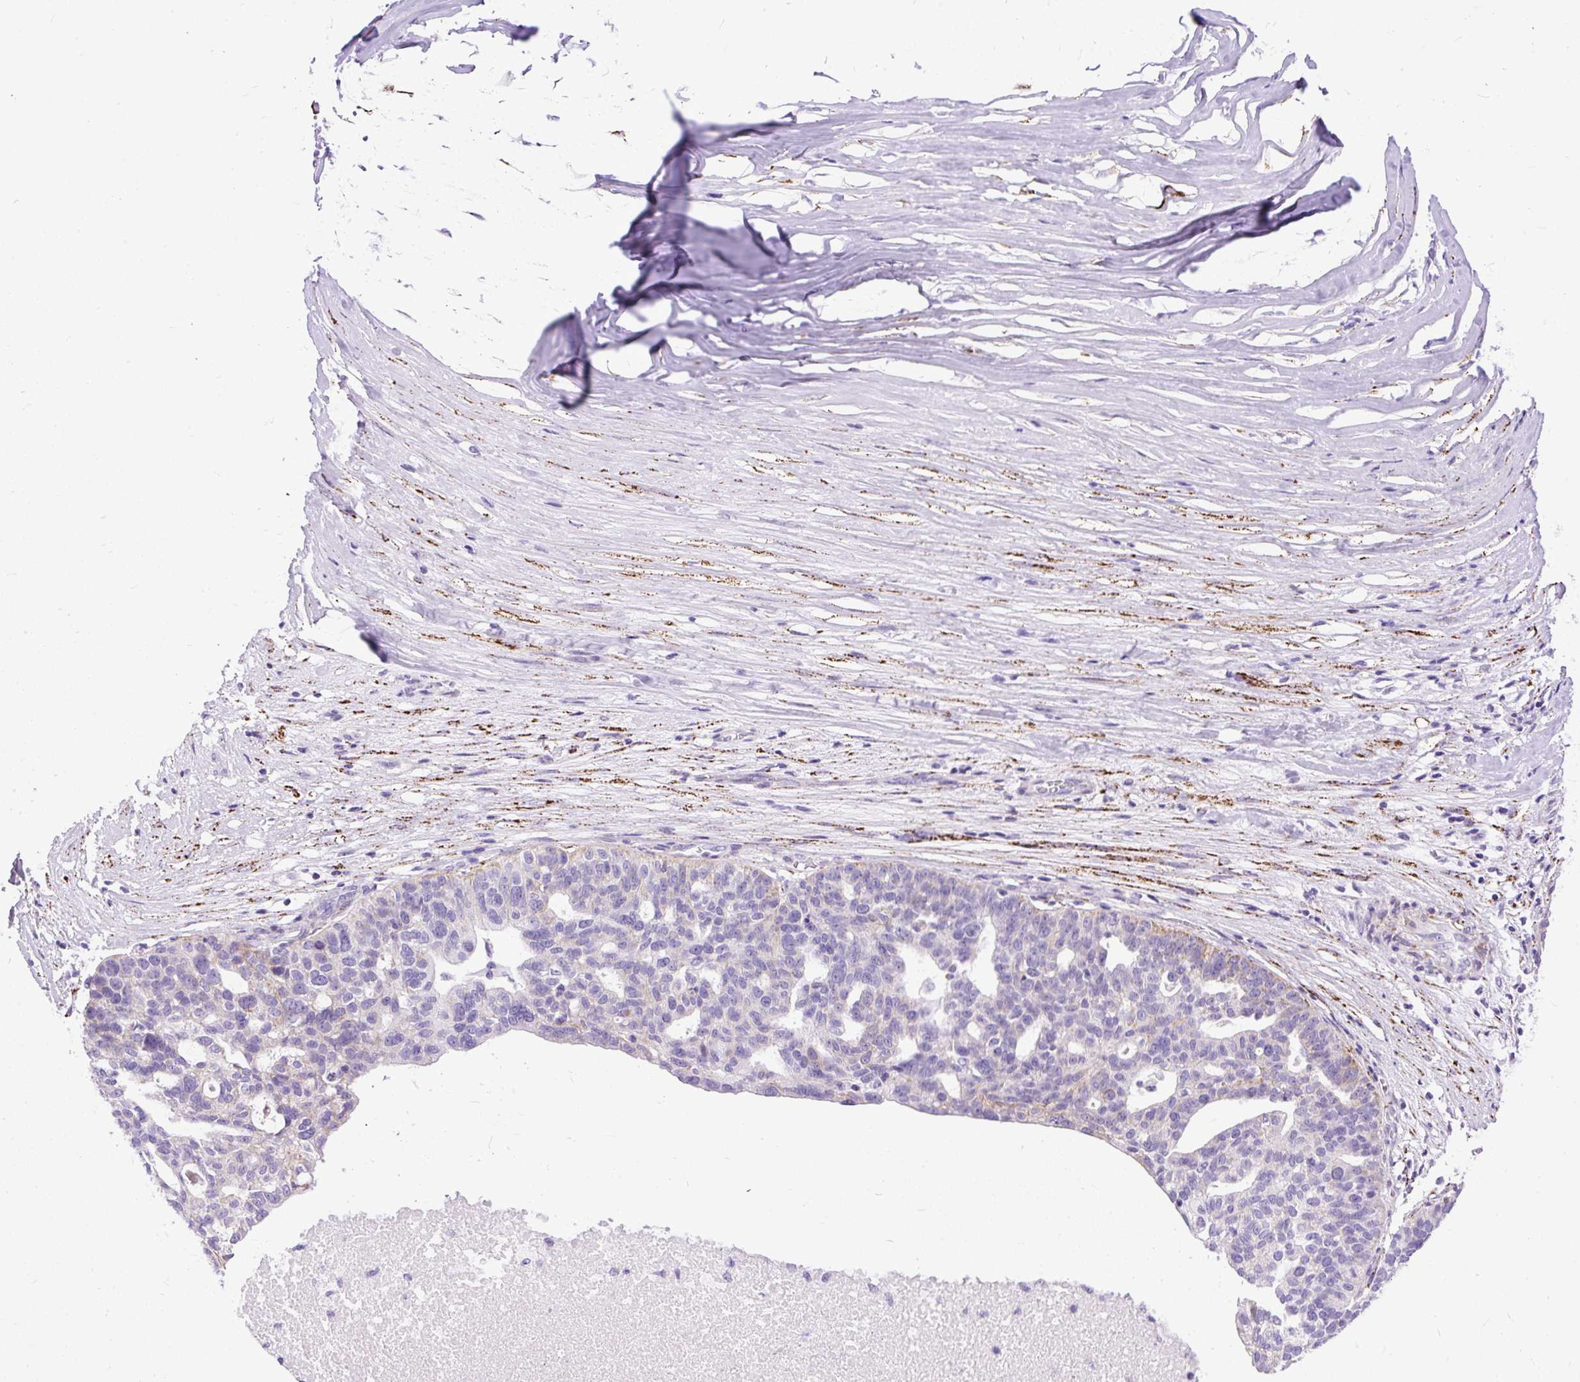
{"staining": {"intensity": "negative", "quantity": "none", "location": "none"}, "tissue": "ovarian cancer", "cell_type": "Tumor cells", "image_type": "cancer", "snomed": [{"axis": "morphology", "description": "Cystadenocarcinoma, serous, NOS"}, {"axis": "topography", "description": "Ovary"}], "caption": "This histopathology image is of serous cystadenocarcinoma (ovarian) stained with immunohistochemistry to label a protein in brown with the nuclei are counter-stained blue. There is no positivity in tumor cells.", "gene": "ZNF256", "patient": {"sex": "female", "age": 59}}